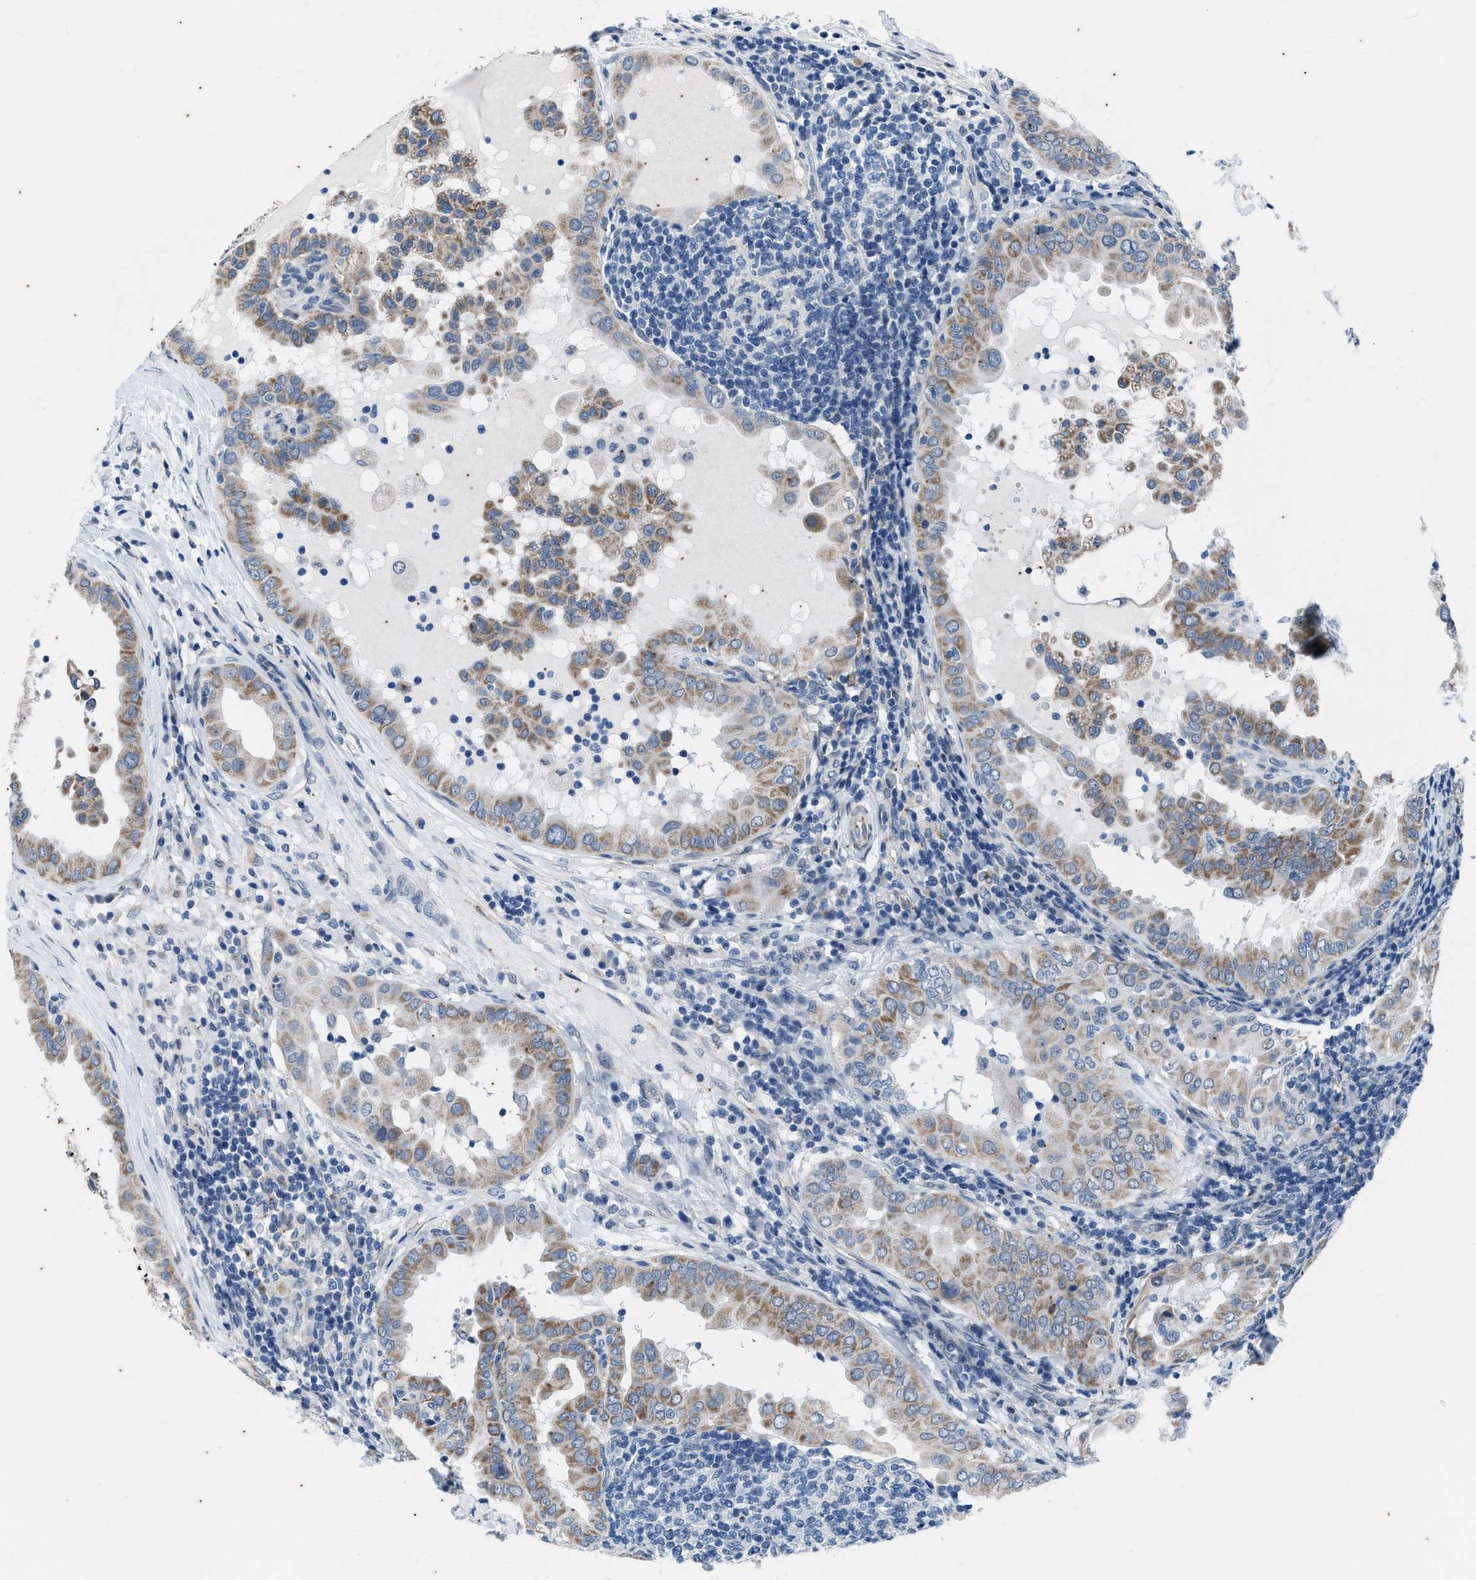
{"staining": {"intensity": "moderate", "quantity": ">75%", "location": "cytoplasmic/membranous"}, "tissue": "thyroid cancer", "cell_type": "Tumor cells", "image_type": "cancer", "snomed": [{"axis": "morphology", "description": "Papillary adenocarcinoma, NOS"}, {"axis": "topography", "description": "Thyroid gland"}], "caption": "Thyroid cancer (papillary adenocarcinoma) stained with DAB IHC displays medium levels of moderate cytoplasmic/membranous staining in approximately >75% of tumor cells.", "gene": "KIF24", "patient": {"sex": "male", "age": 33}}